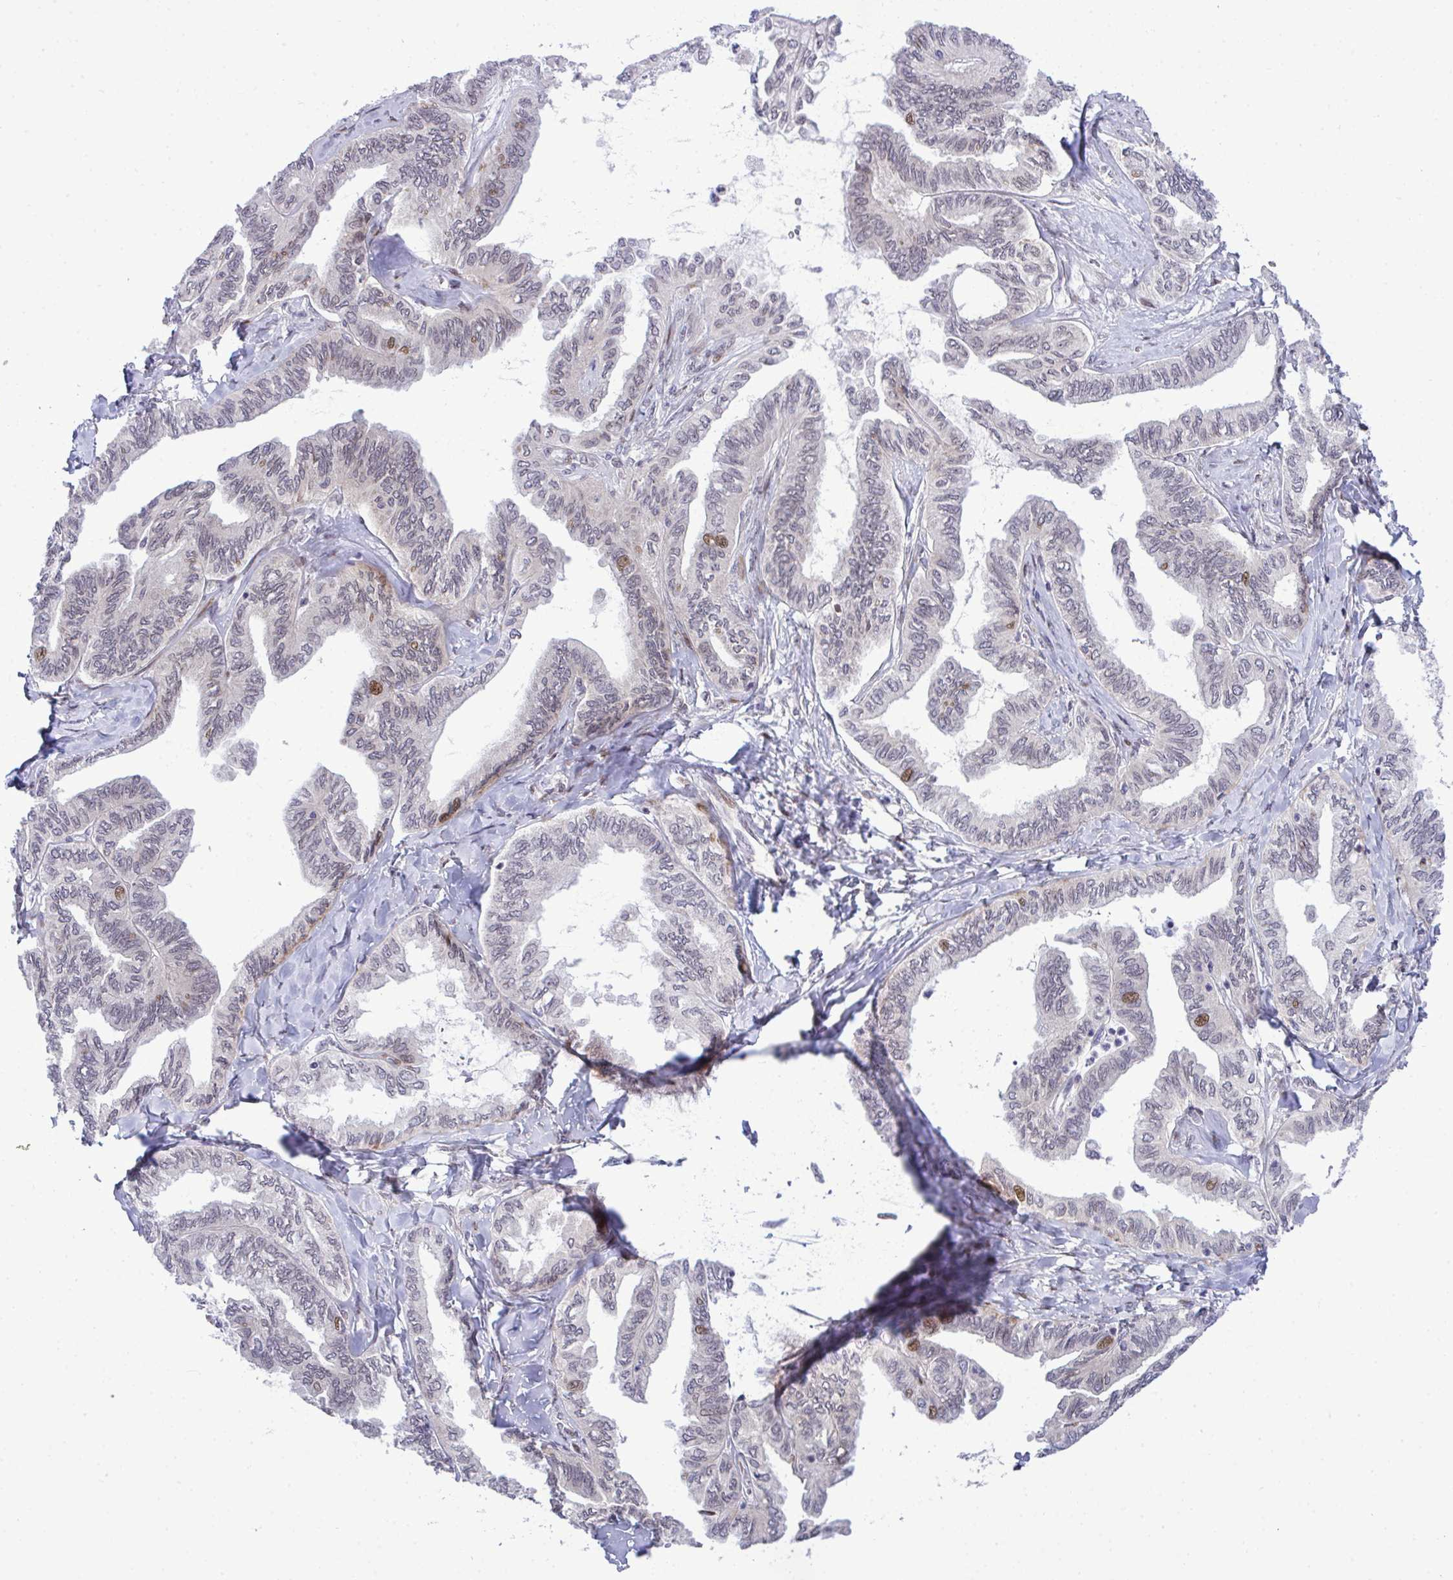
{"staining": {"intensity": "moderate", "quantity": "<25%", "location": "nuclear"}, "tissue": "ovarian cancer", "cell_type": "Tumor cells", "image_type": "cancer", "snomed": [{"axis": "morphology", "description": "Carcinoma, endometroid"}, {"axis": "topography", "description": "Ovary"}], "caption": "Ovarian endometroid carcinoma stained for a protein shows moderate nuclear positivity in tumor cells.", "gene": "CASTOR2", "patient": {"sex": "female", "age": 70}}